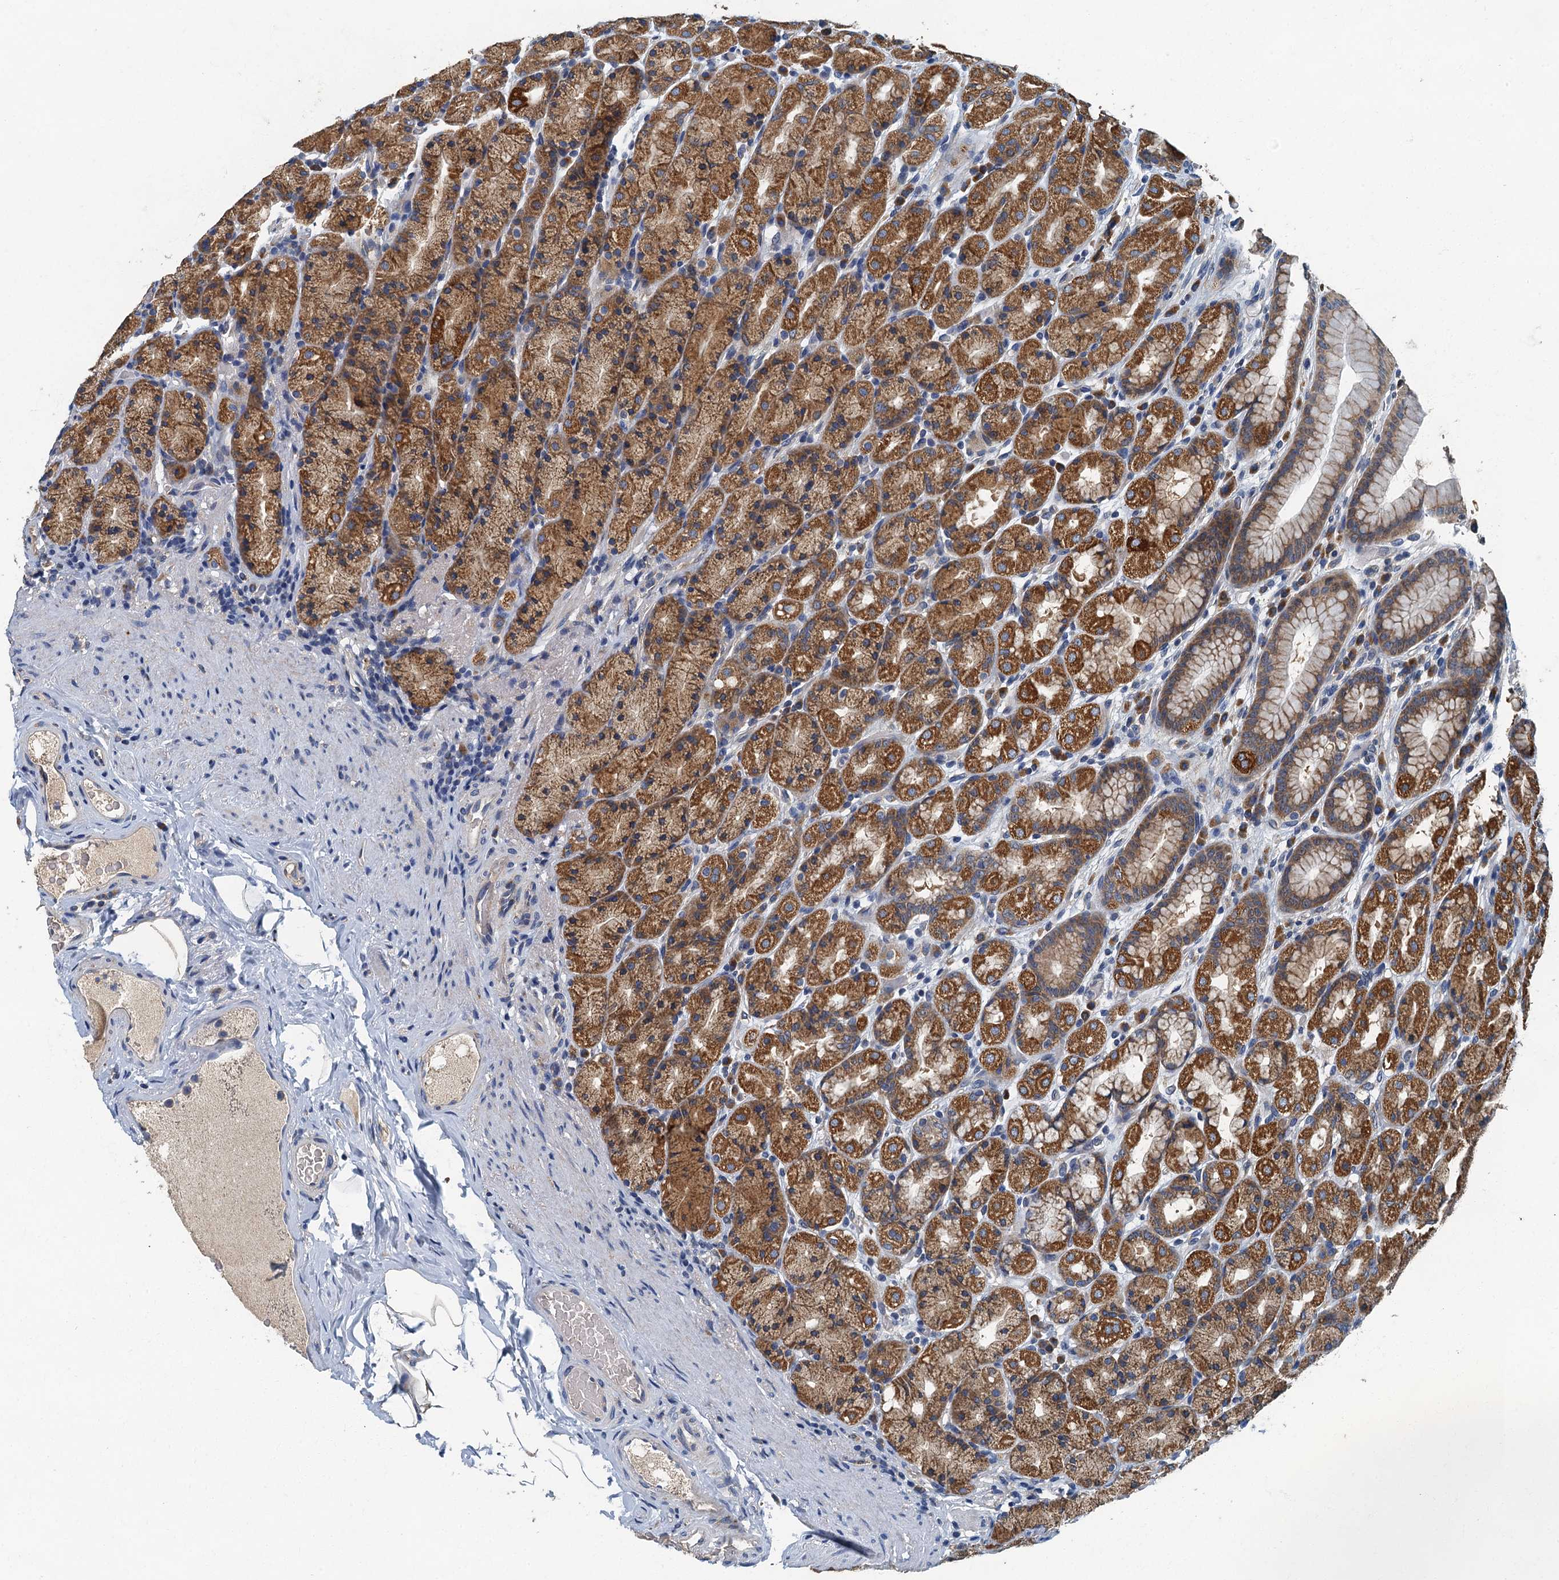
{"staining": {"intensity": "strong", "quantity": ">75%", "location": "cytoplasmic/membranous"}, "tissue": "stomach", "cell_type": "Glandular cells", "image_type": "normal", "snomed": [{"axis": "morphology", "description": "Normal tissue, NOS"}, {"axis": "topography", "description": "Stomach, upper"}], "caption": "The image shows immunohistochemical staining of benign stomach. There is strong cytoplasmic/membranous positivity is present in about >75% of glandular cells. (Stains: DAB in brown, nuclei in blue, Microscopy: brightfield microscopy at high magnification).", "gene": "DDX49", "patient": {"sex": "male", "age": 68}}